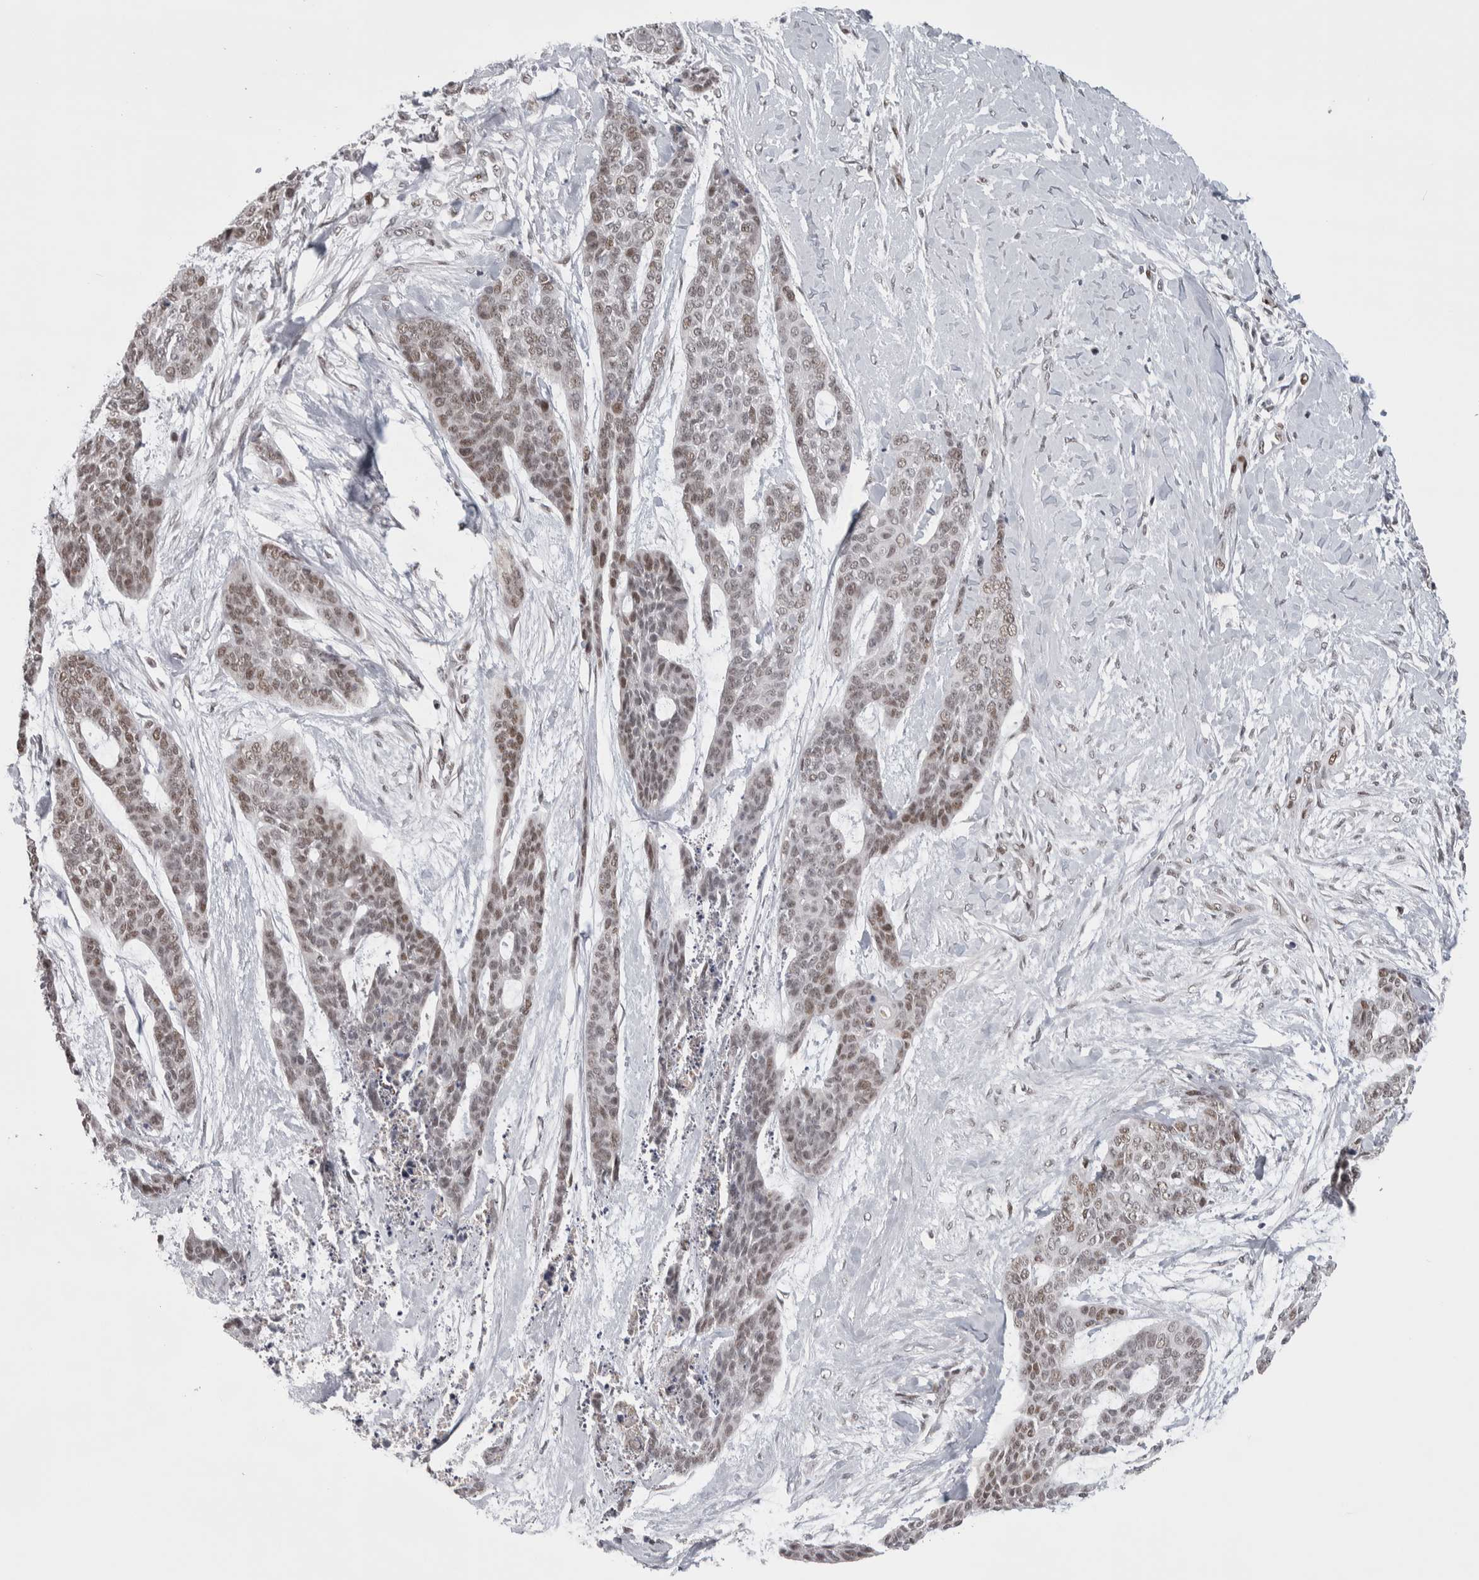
{"staining": {"intensity": "weak", "quantity": "25%-75%", "location": "nuclear"}, "tissue": "skin cancer", "cell_type": "Tumor cells", "image_type": "cancer", "snomed": [{"axis": "morphology", "description": "Basal cell carcinoma"}, {"axis": "topography", "description": "Skin"}], "caption": "Skin cancer (basal cell carcinoma) stained with IHC reveals weak nuclear staining in approximately 25%-75% of tumor cells.", "gene": "HEXIM2", "patient": {"sex": "female", "age": 64}}